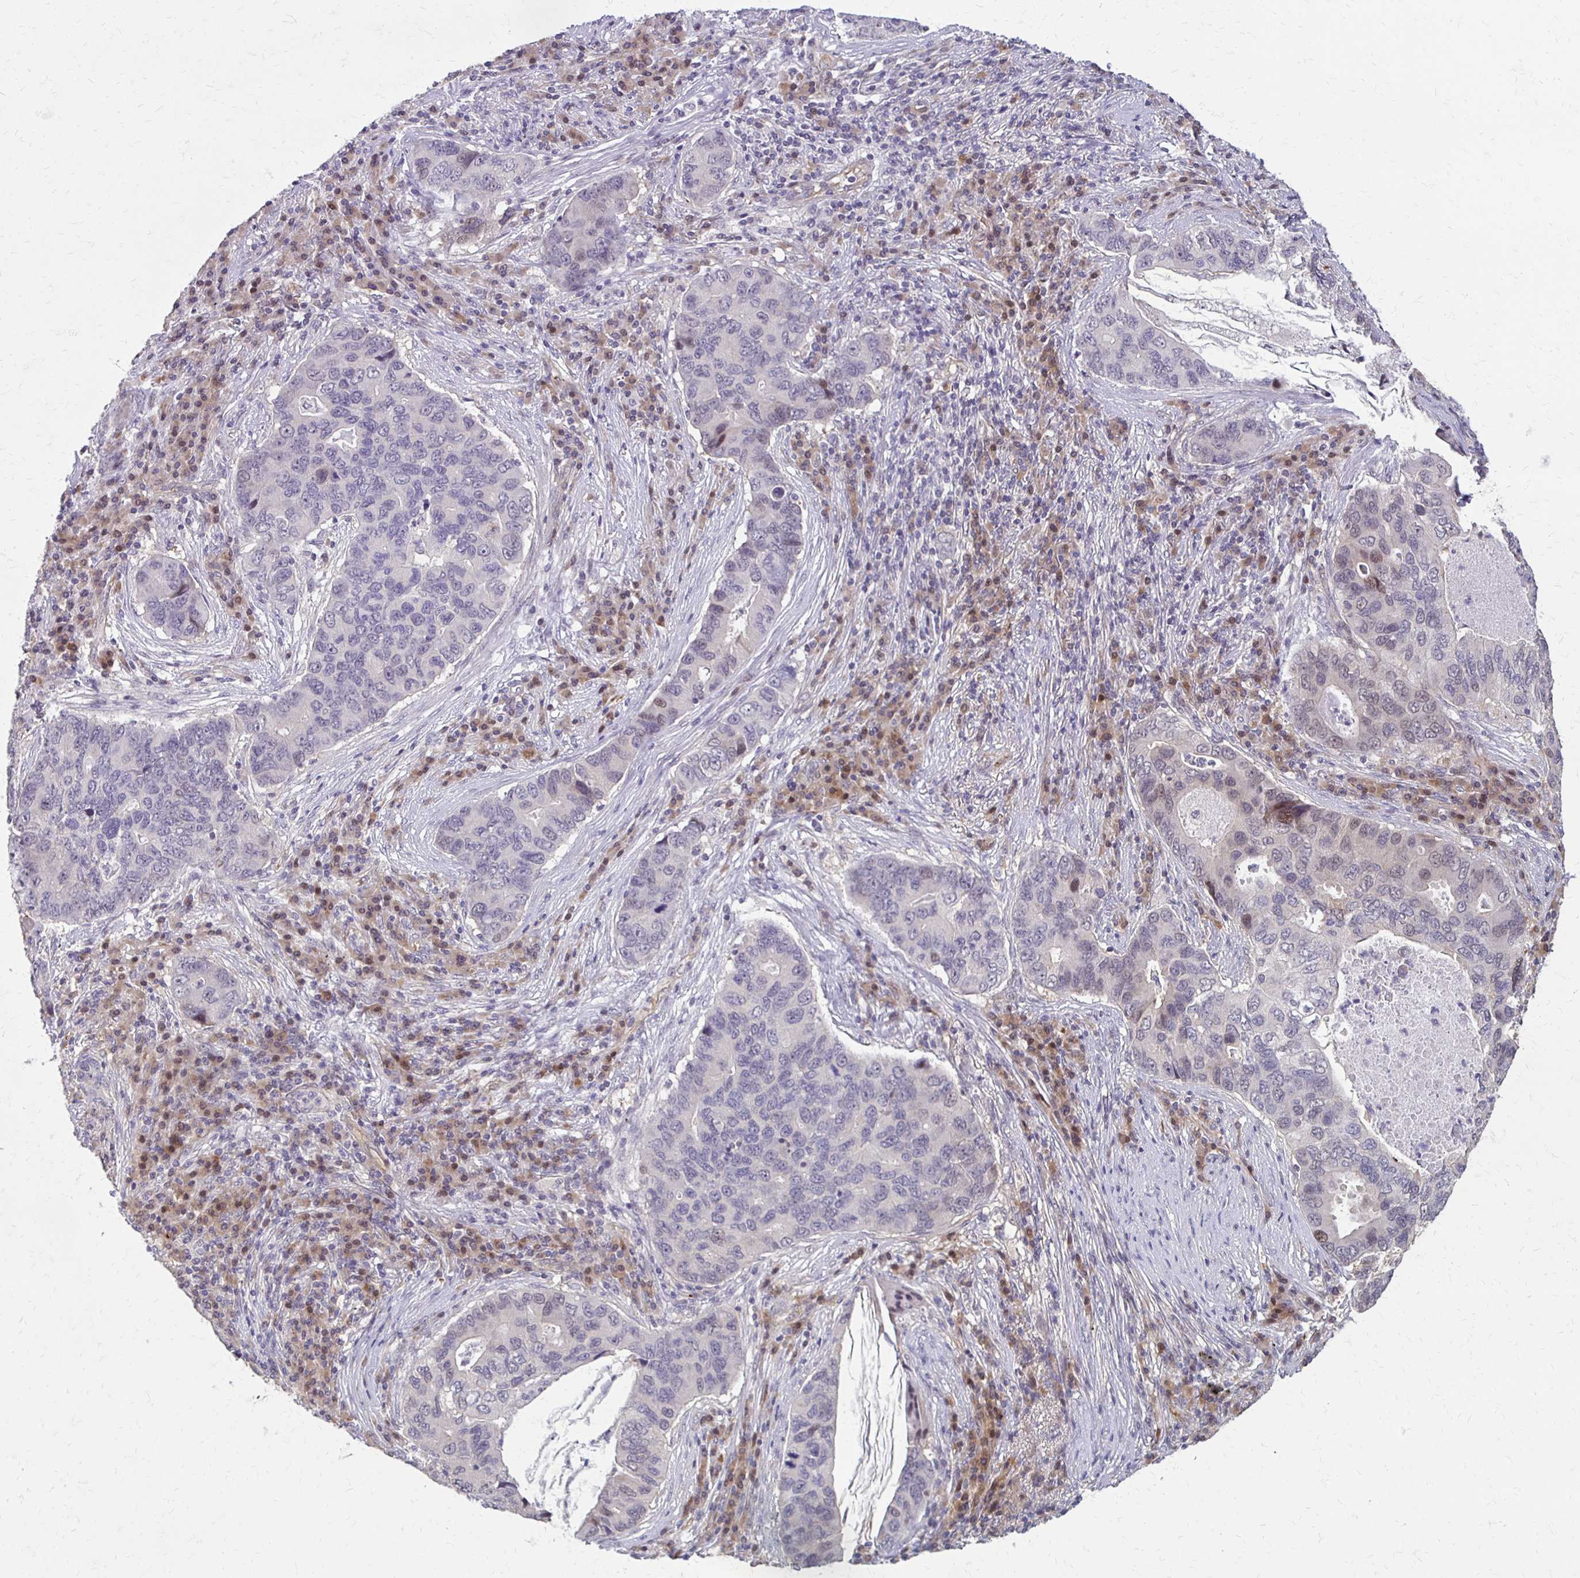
{"staining": {"intensity": "negative", "quantity": "none", "location": "none"}, "tissue": "lung cancer", "cell_type": "Tumor cells", "image_type": "cancer", "snomed": [{"axis": "morphology", "description": "Adenocarcinoma, NOS"}, {"axis": "morphology", "description": "Adenocarcinoma, metastatic, NOS"}, {"axis": "topography", "description": "Lymph node"}, {"axis": "topography", "description": "Lung"}], "caption": "Histopathology image shows no significant protein positivity in tumor cells of lung metastatic adenocarcinoma.", "gene": "CFL2", "patient": {"sex": "female", "age": 54}}